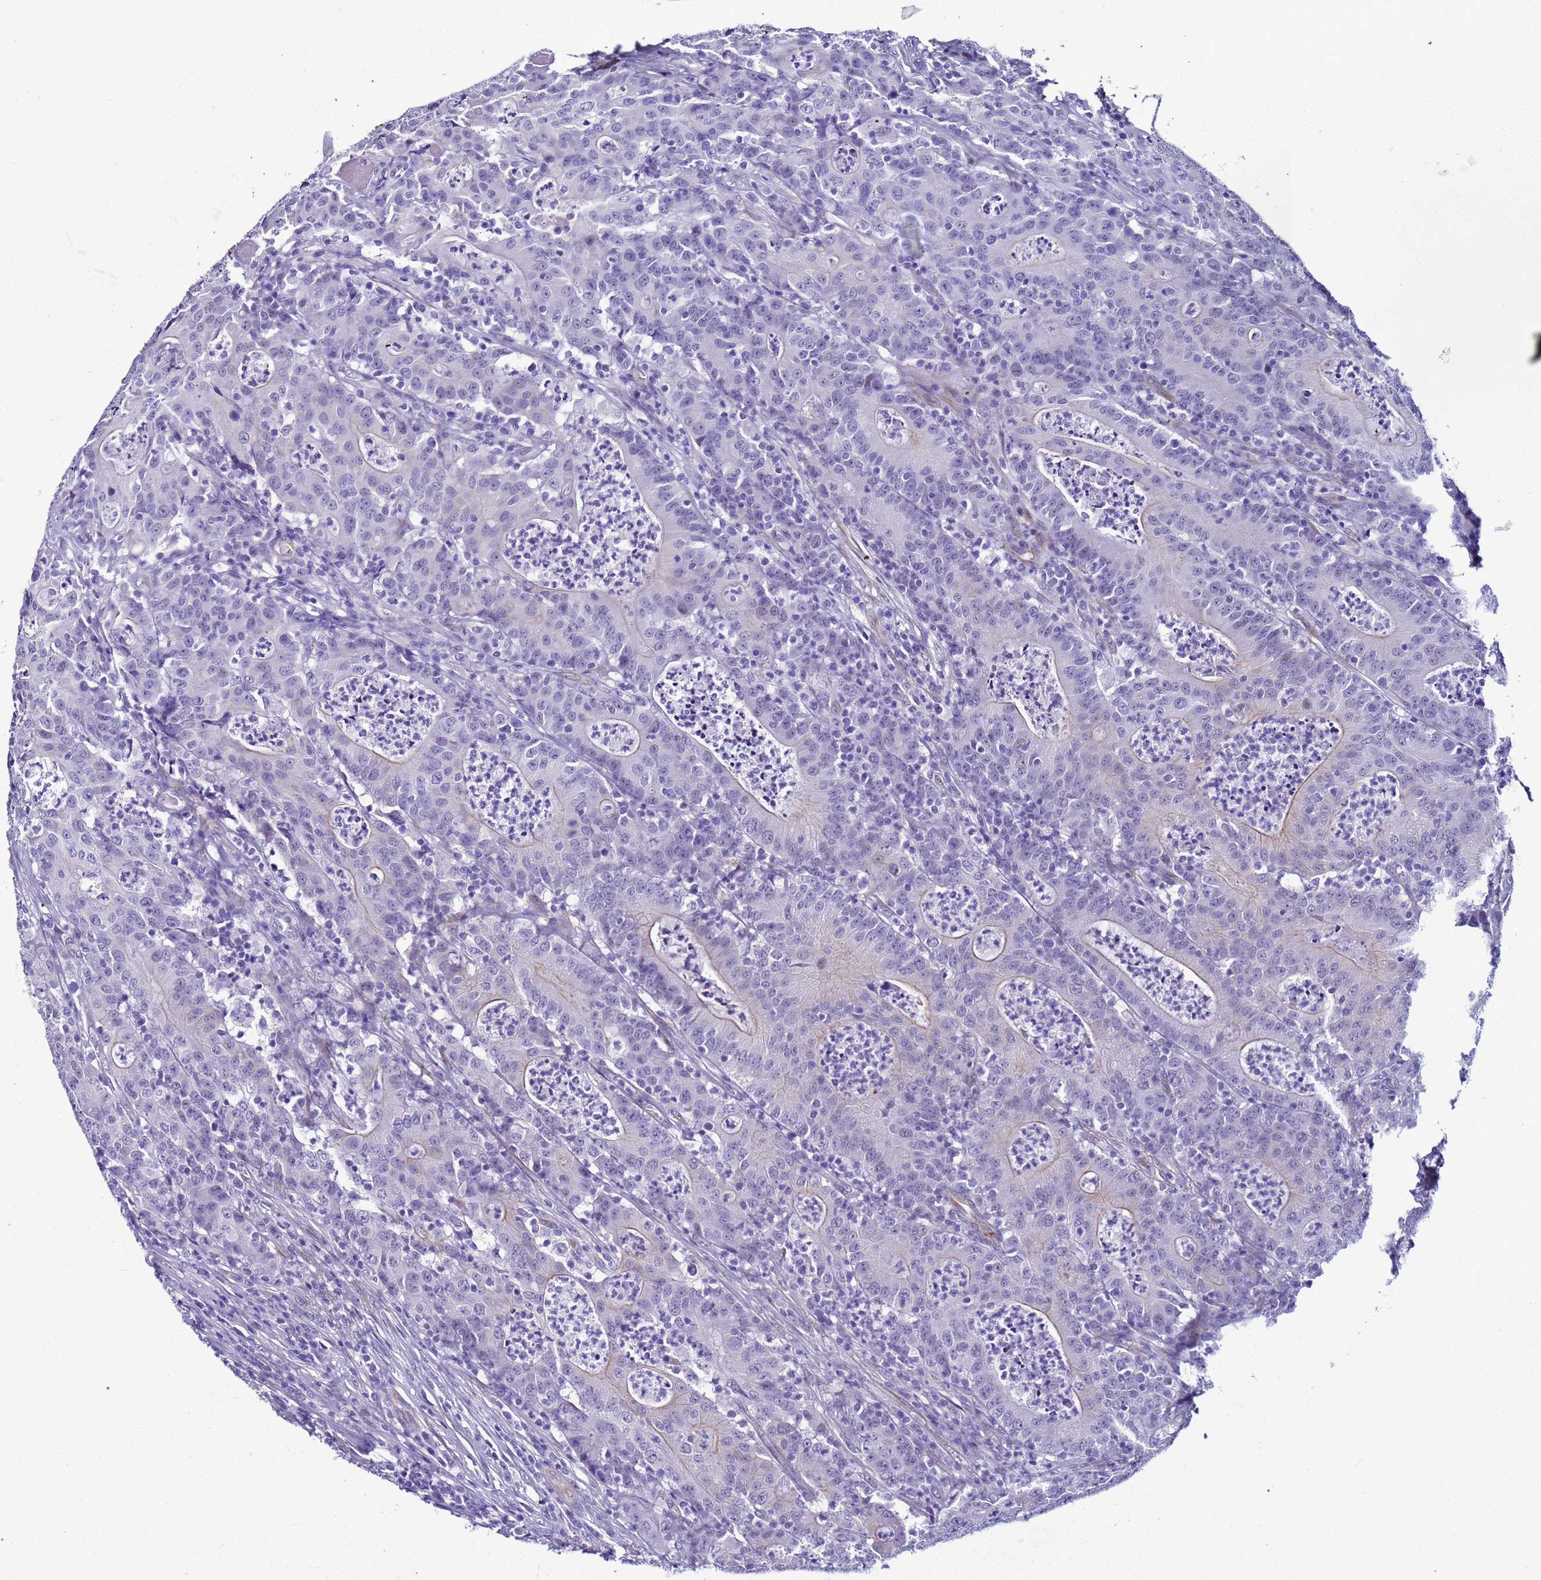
{"staining": {"intensity": "negative", "quantity": "none", "location": "none"}, "tissue": "colorectal cancer", "cell_type": "Tumor cells", "image_type": "cancer", "snomed": [{"axis": "morphology", "description": "Adenocarcinoma, NOS"}, {"axis": "topography", "description": "Colon"}], "caption": "IHC of colorectal cancer (adenocarcinoma) reveals no staining in tumor cells.", "gene": "LRRC10B", "patient": {"sex": "male", "age": 83}}